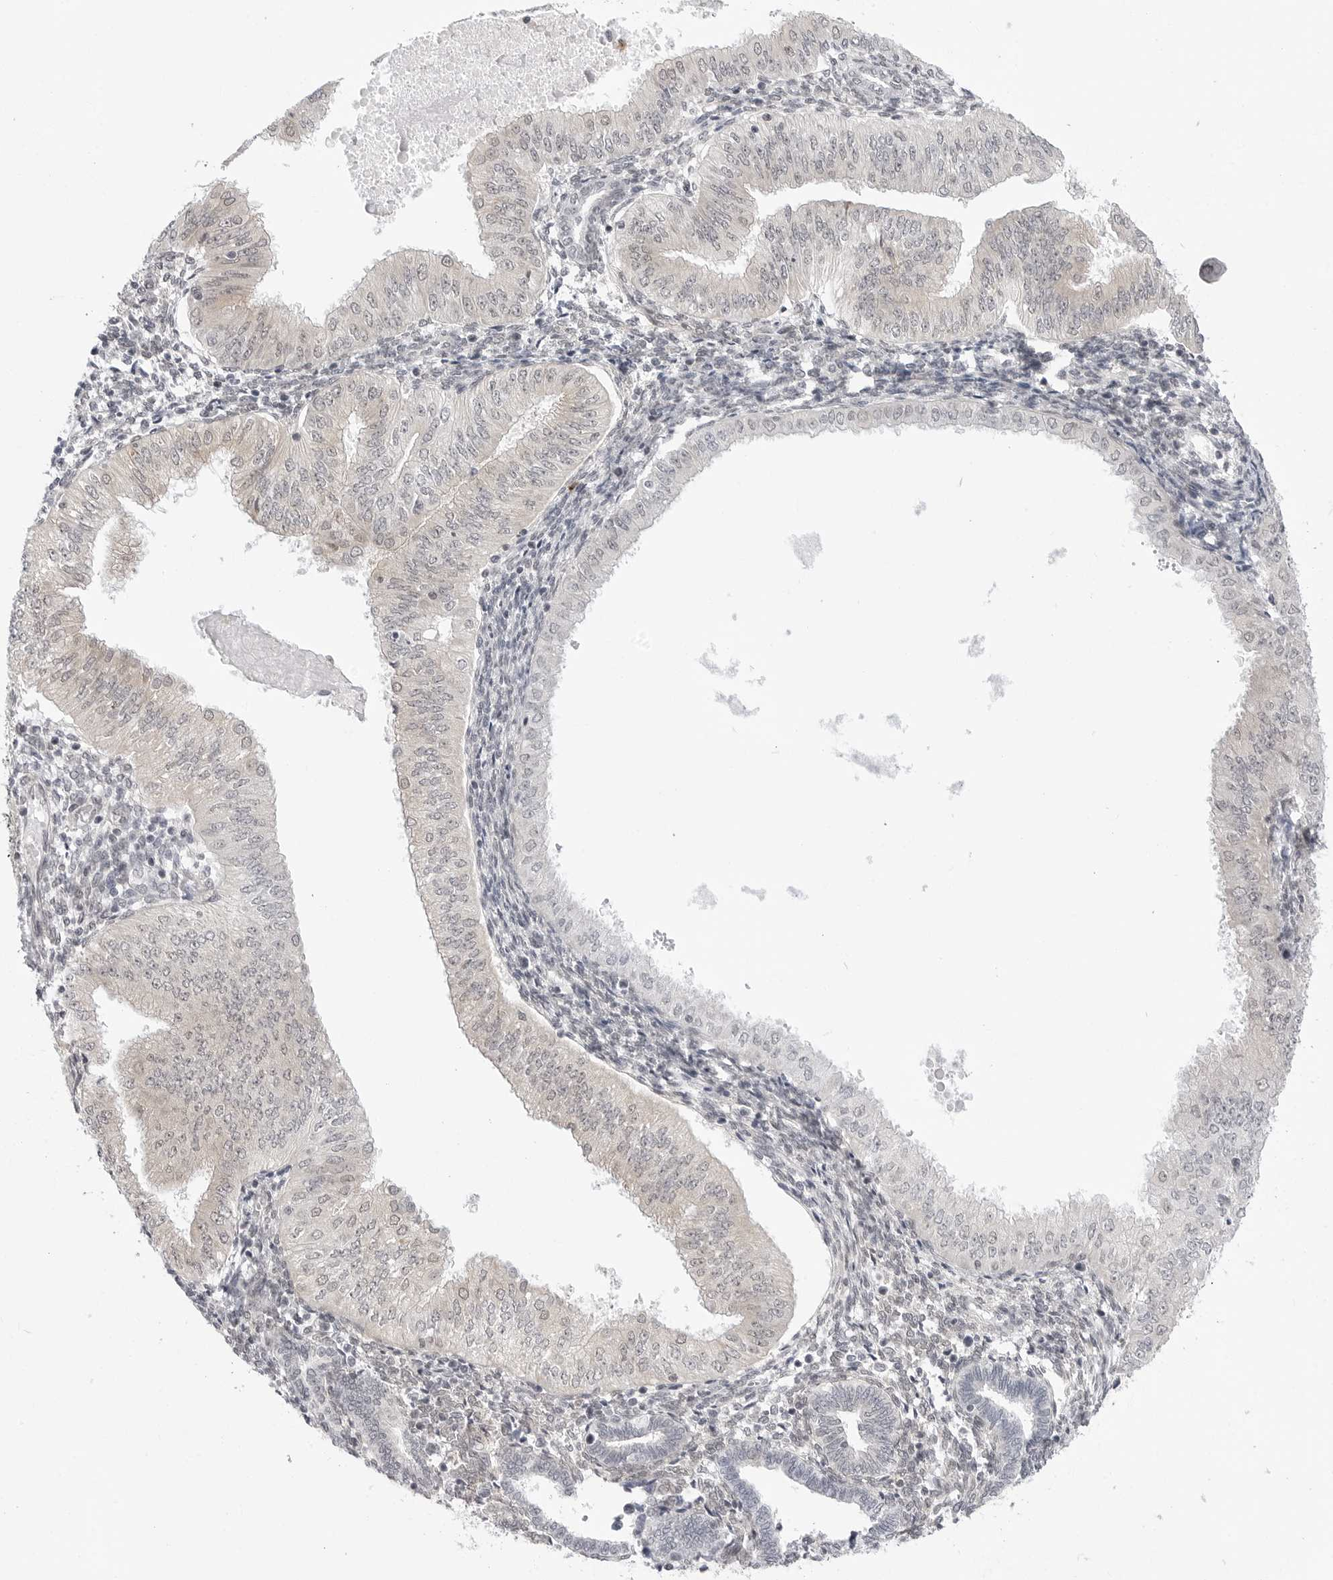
{"staining": {"intensity": "negative", "quantity": "none", "location": "none"}, "tissue": "endometrial cancer", "cell_type": "Tumor cells", "image_type": "cancer", "snomed": [{"axis": "morphology", "description": "Normal tissue, NOS"}, {"axis": "morphology", "description": "Adenocarcinoma, NOS"}, {"axis": "topography", "description": "Endometrium"}], "caption": "This histopathology image is of endometrial cancer stained with IHC to label a protein in brown with the nuclei are counter-stained blue. There is no expression in tumor cells.", "gene": "PPP2R5C", "patient": {"sex": "female", "age": 53}}